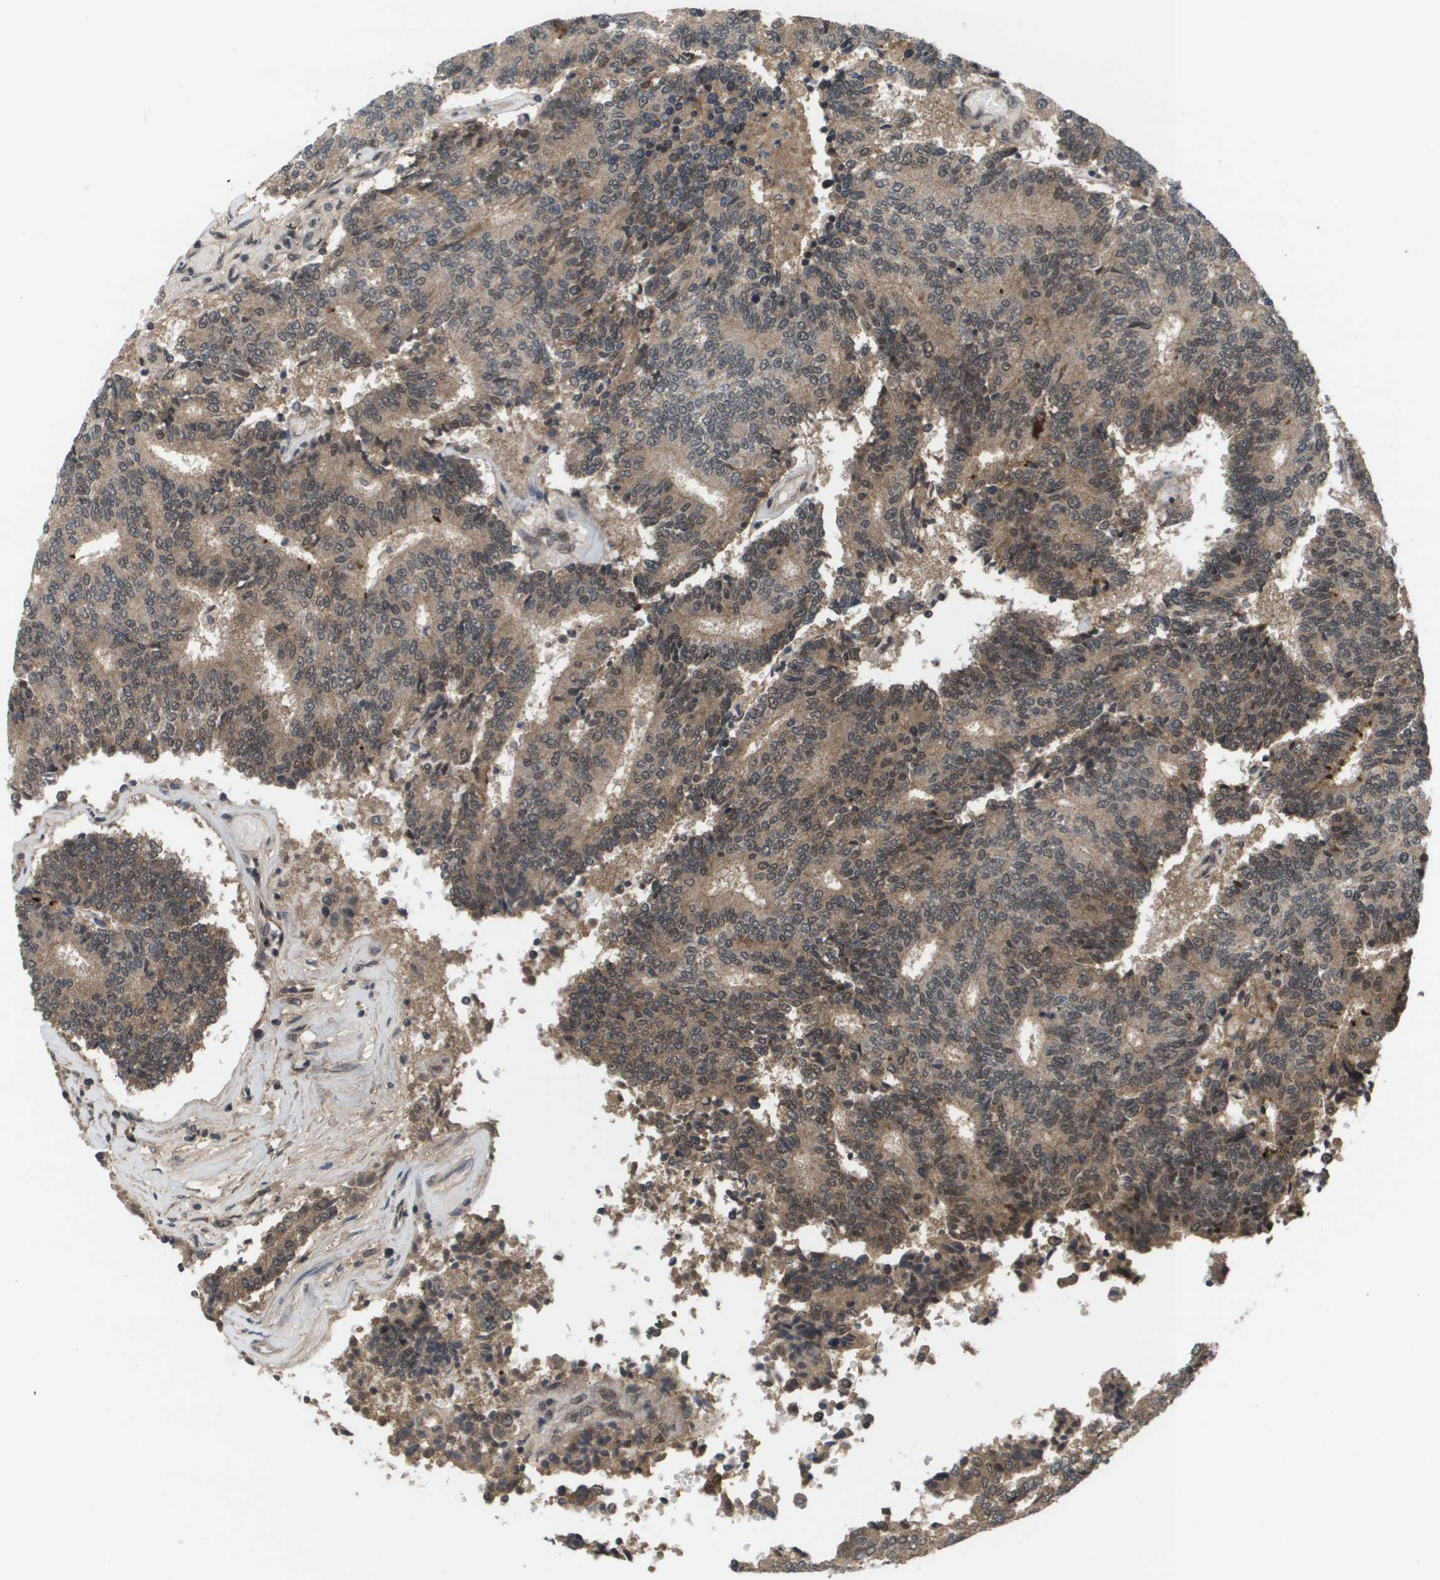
{"staining": {"intensity": "moderate", "quantity": ">75%", "location": "cytoplasmic/membranous,nuclear"}, "tissue": "prostate cancer", "cell_type": "Tumor cells", "image_type": "cancer", "snomed": [{"axis": "morphology", "description": "Normal tissue, NOS"}, {"axis": "morphology", "description": "Adenocarcinoma, High grade"}, {"axis": "topography", "description": "Prostate"}, {"axis": "topography", "description": "Seminal veicle"}], "caption": "Tumor cells demonstrate medium levels of moderate cytoplasmic/membranous and nuclear expression in about >75% of cells in prostate cancer (high-grade adenocarcinoma).", "gene": "AMBRA1", "patient": {"sex": "male", "age": 55}}